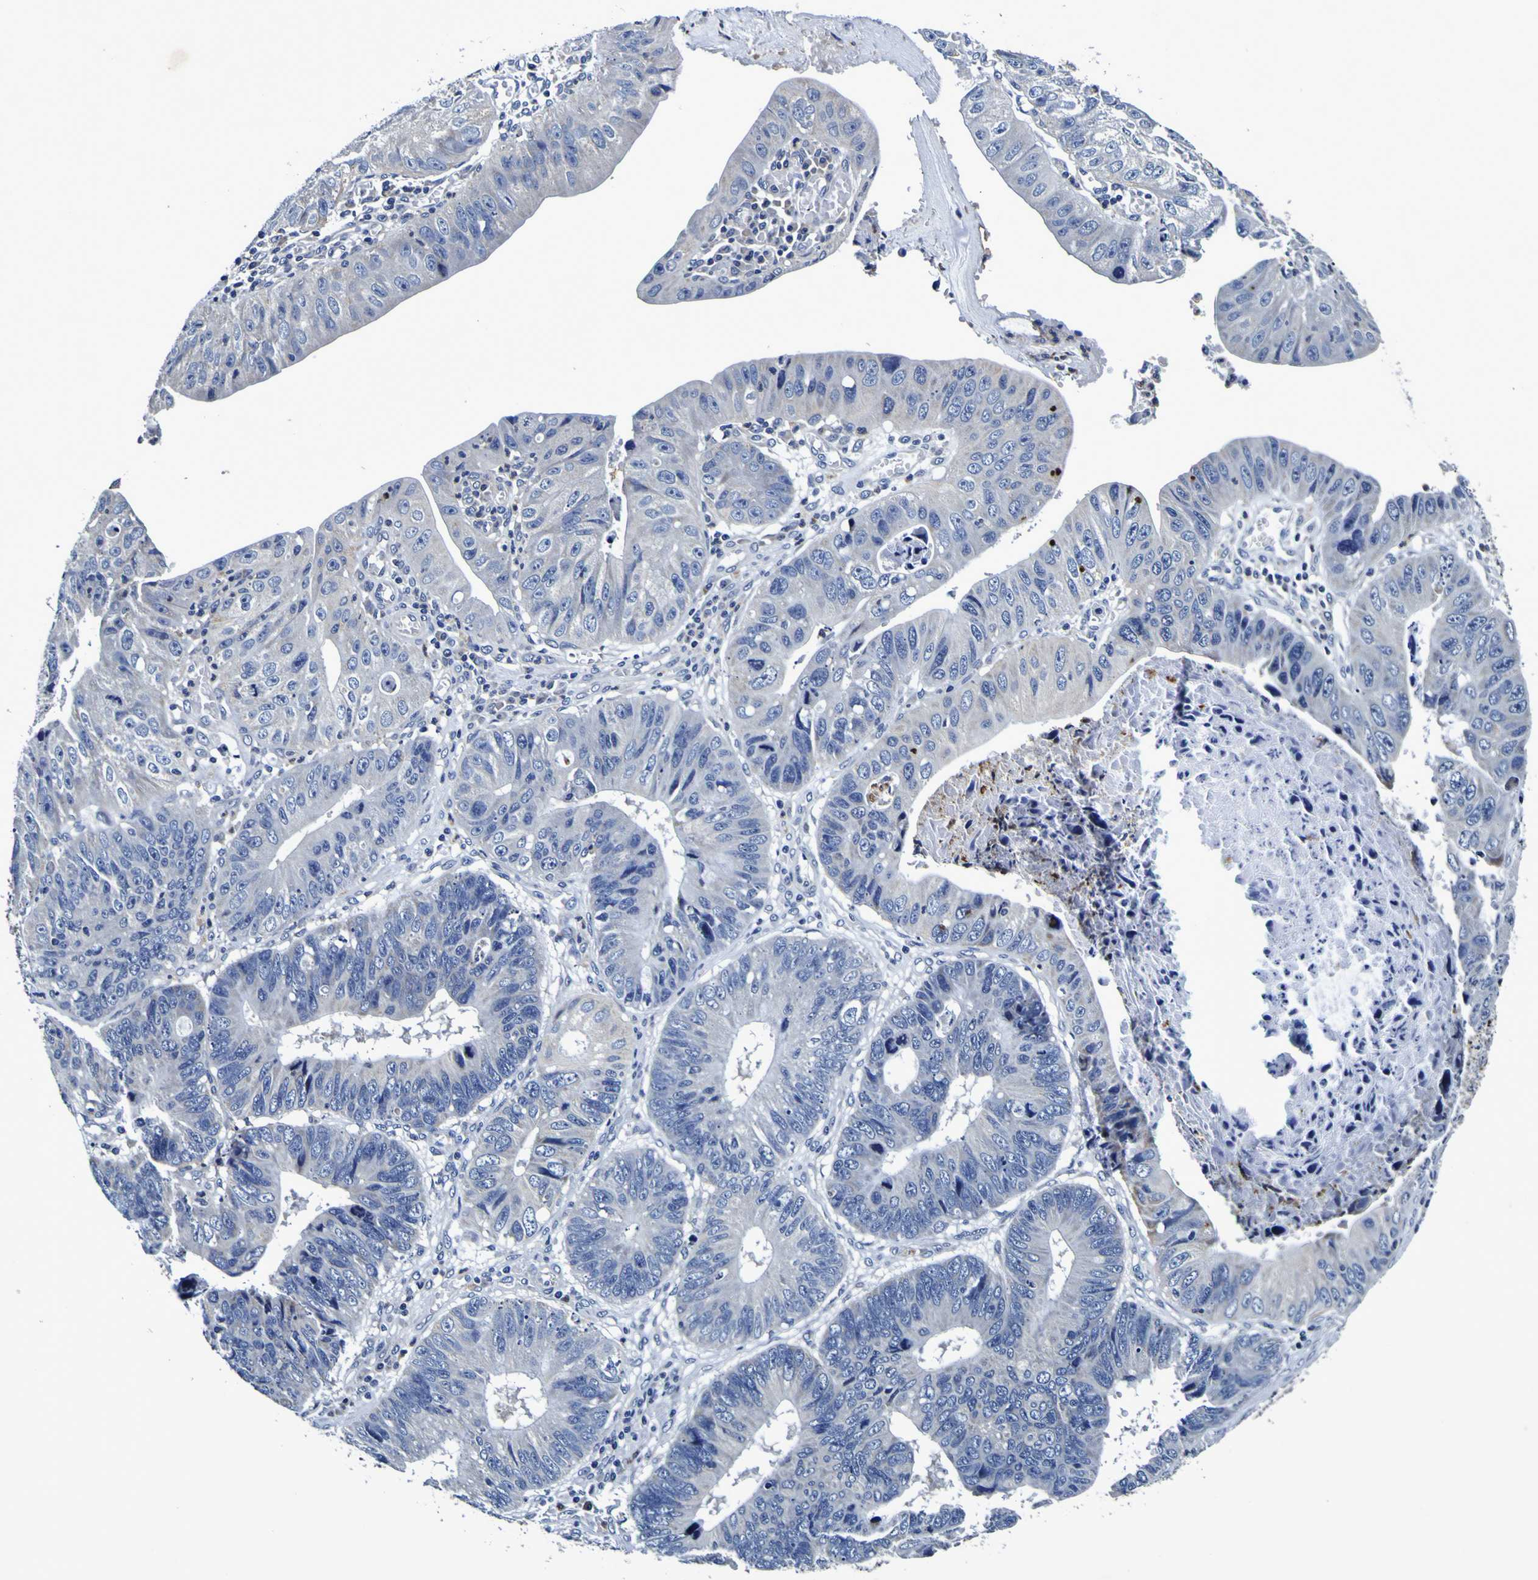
{"staining": {"intensity": "negative", "quantity": "none", "location": "none"}, "tissue": "stomach cancer", "cell_type": "Tumor cells", "image_type": "cancer", "snomed": [{"axis": "morphology", "description": "Adenocarcinoma, NOS"}, {"axis": "topography", "description": "Stomach"}], "caption": "Immunohistochemistry (IHC) photomicrograph of neoplastic tissue: stomach adenocarcinoma stained with DAB (3,3'-diaminobenzidine) displays no significant protein expression in tumor cells. (Immunohistochemistry (IHC), brightfield microscopy, high magnification).", "gene": "PANK4", "patient": {"sex": "male", "age": 59}}